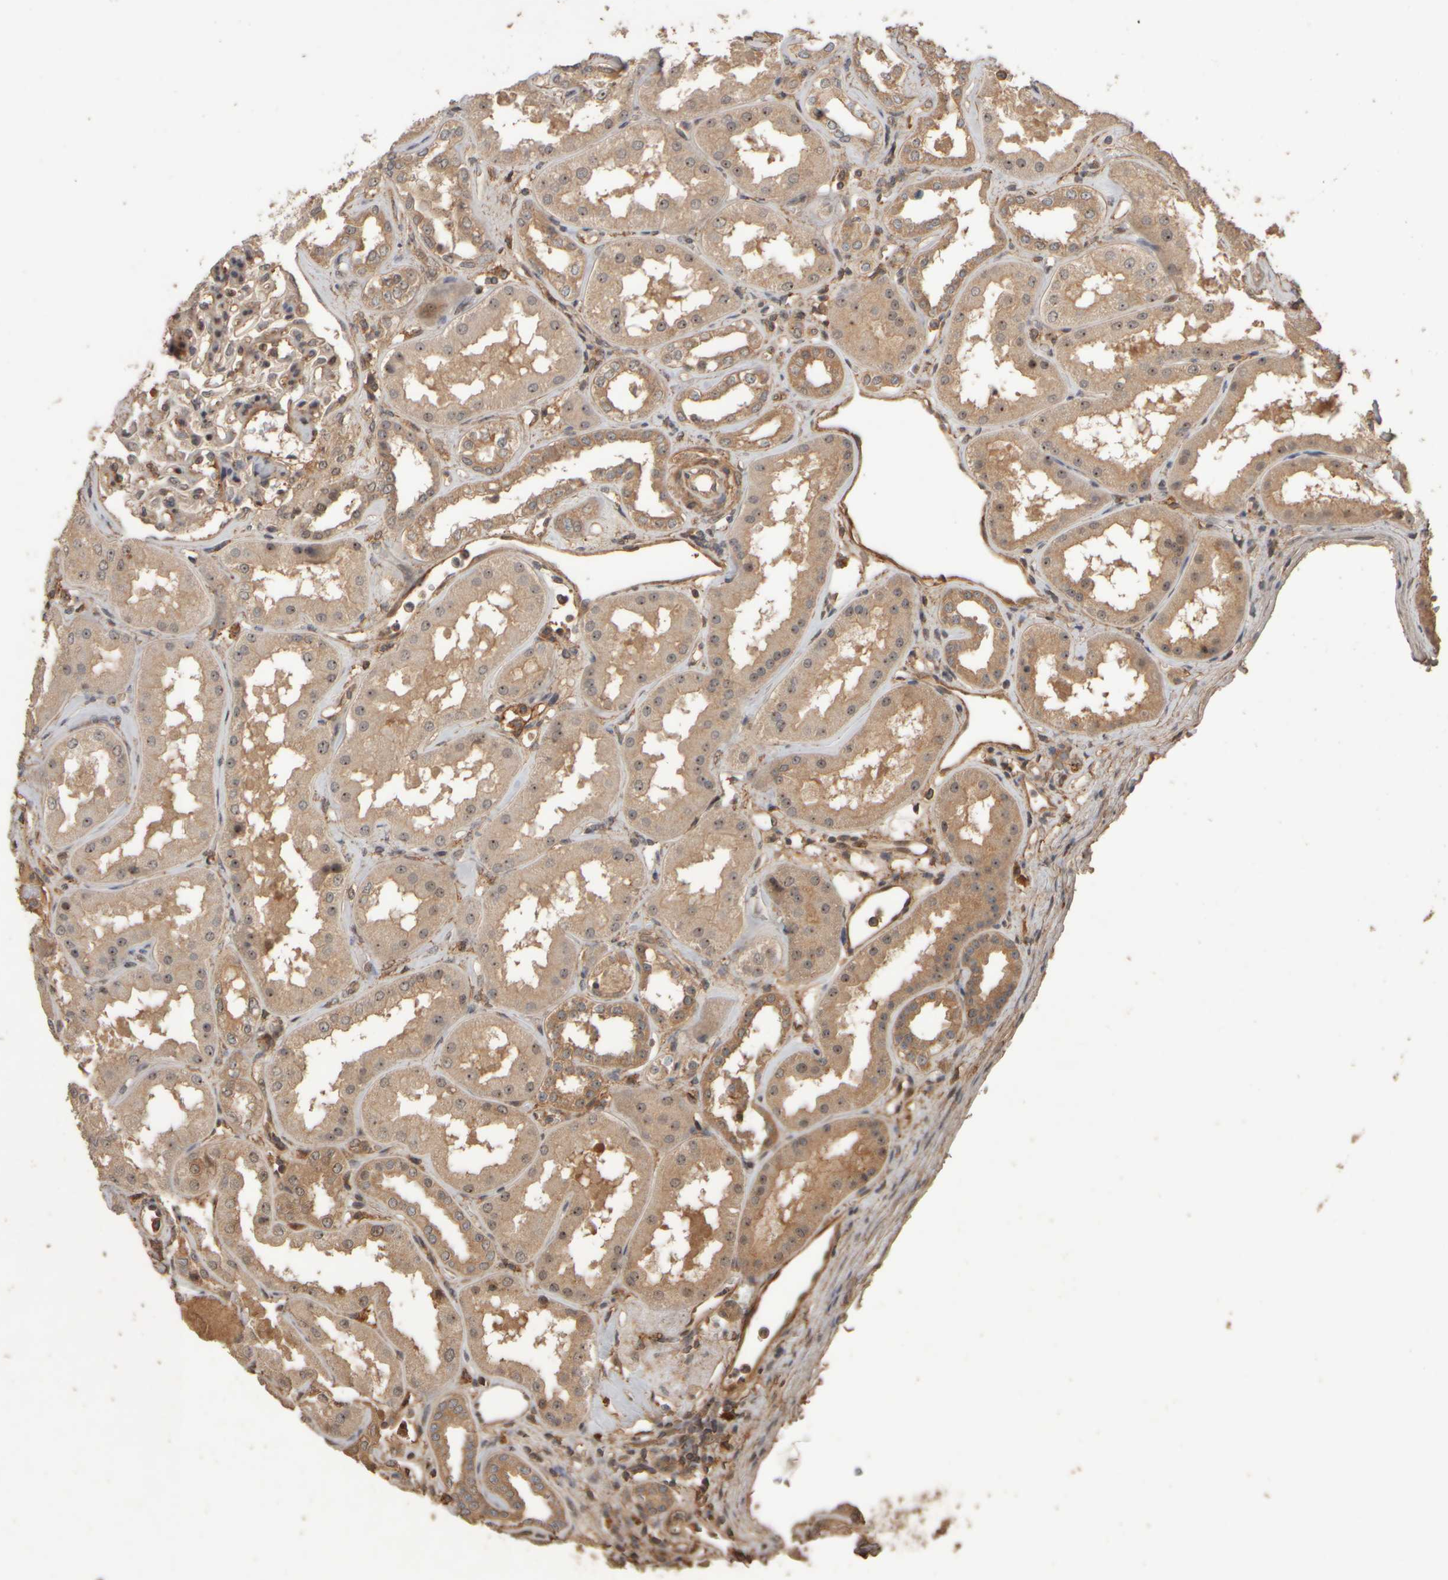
{"staining": {"intensity": "moderate", "quantity": ">75%", "location": "cytoplasmic/membranous,nuclear"}, "tissue": "kidney", "cell_type": "Cells in glomeruli", "image_type": "normal", "snomed": [{"axis": "morphology", "description": "Normal tissue, NOS"}, {"axis": "topography", "description": "Kidney"}], "caption": "Benign kidney was stained to show a protein in brown. There is medium levels of moderate cytoplasmic/membranous,nuclear positivity in approximately >75% of cells in glomeruli. (Brightfield microscopy of DAB IHC at high magnification).", "gene": "SPHK1", "patient": {"sex": "female", "age": 56}}